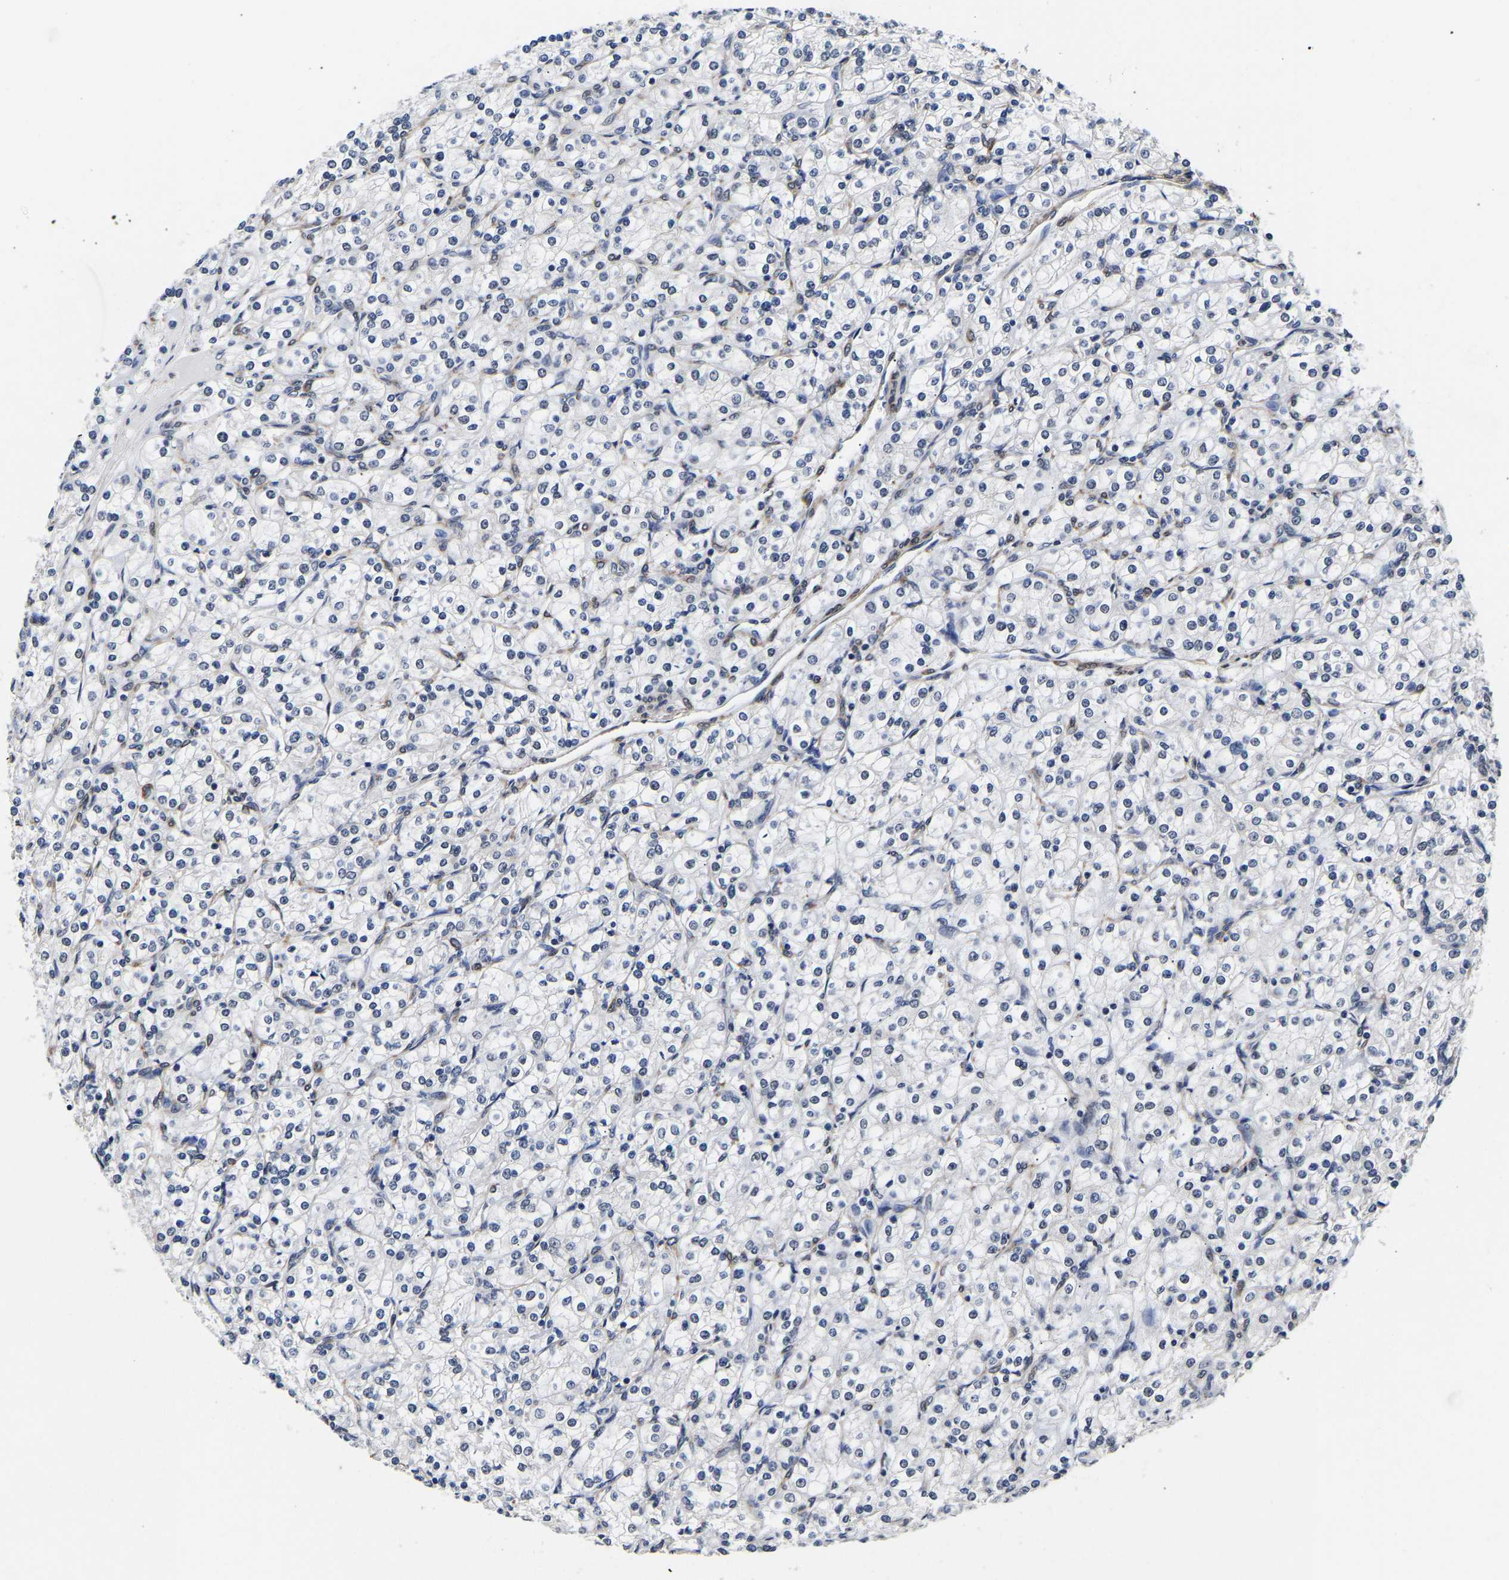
{"staining": {"intensity": "negative", "quantity": "none", "location": "none"}, "tissue": "renal cancer", "cell_type": "Tumor cells", "image_type": "cancer", "snomed": [{"axis": "morphology", "description": "Adenocarcinoma, NOS"}, {"axis": "topography", "description": "Kidney"}], "caption": "A histopathology image of renal cancer stained for a protein reveals no brown staining in tumor cells. (IHC, brightfield microscopy, high magnification).", "gene": "METTL16", "patient": {"sex": "male", "age": 77}}